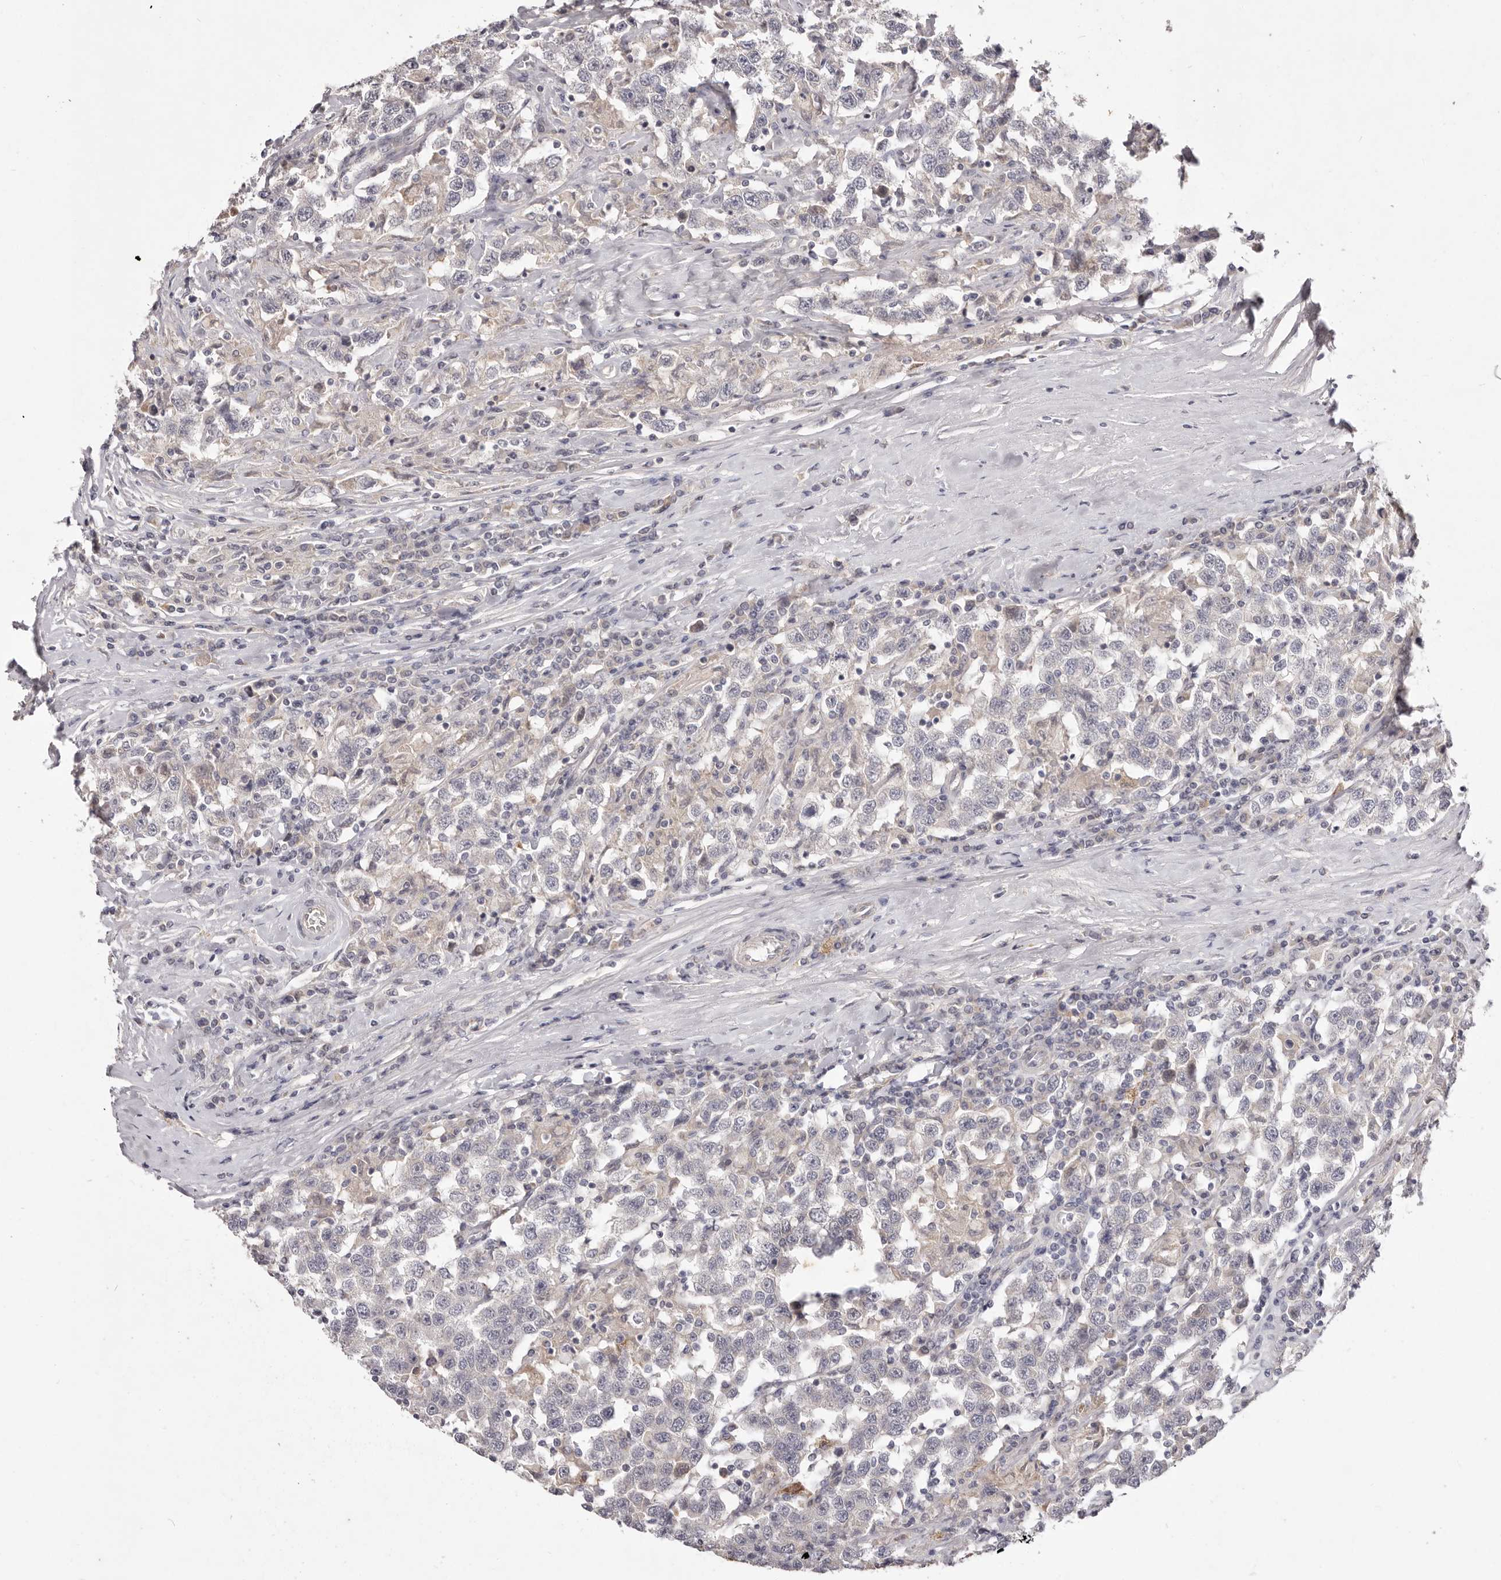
{"staining": {"intensity": "negative", "quantity": "none", "location": "none"}, "tissue": "testis cancer", "cell_type": "Tumor cells", "image_type": "cancer", "snomed": [{"axis": "morphology", "description": "Seminoma, NOS"}, {"axis": "topography", "description": "Testis"}], "caption": "Immunohistochemical staining of human testis cancer demonstrates no significant positivity in tumor cells.", "gene": "GARNL3", "patient": {"sex": "male", "age": 41}}